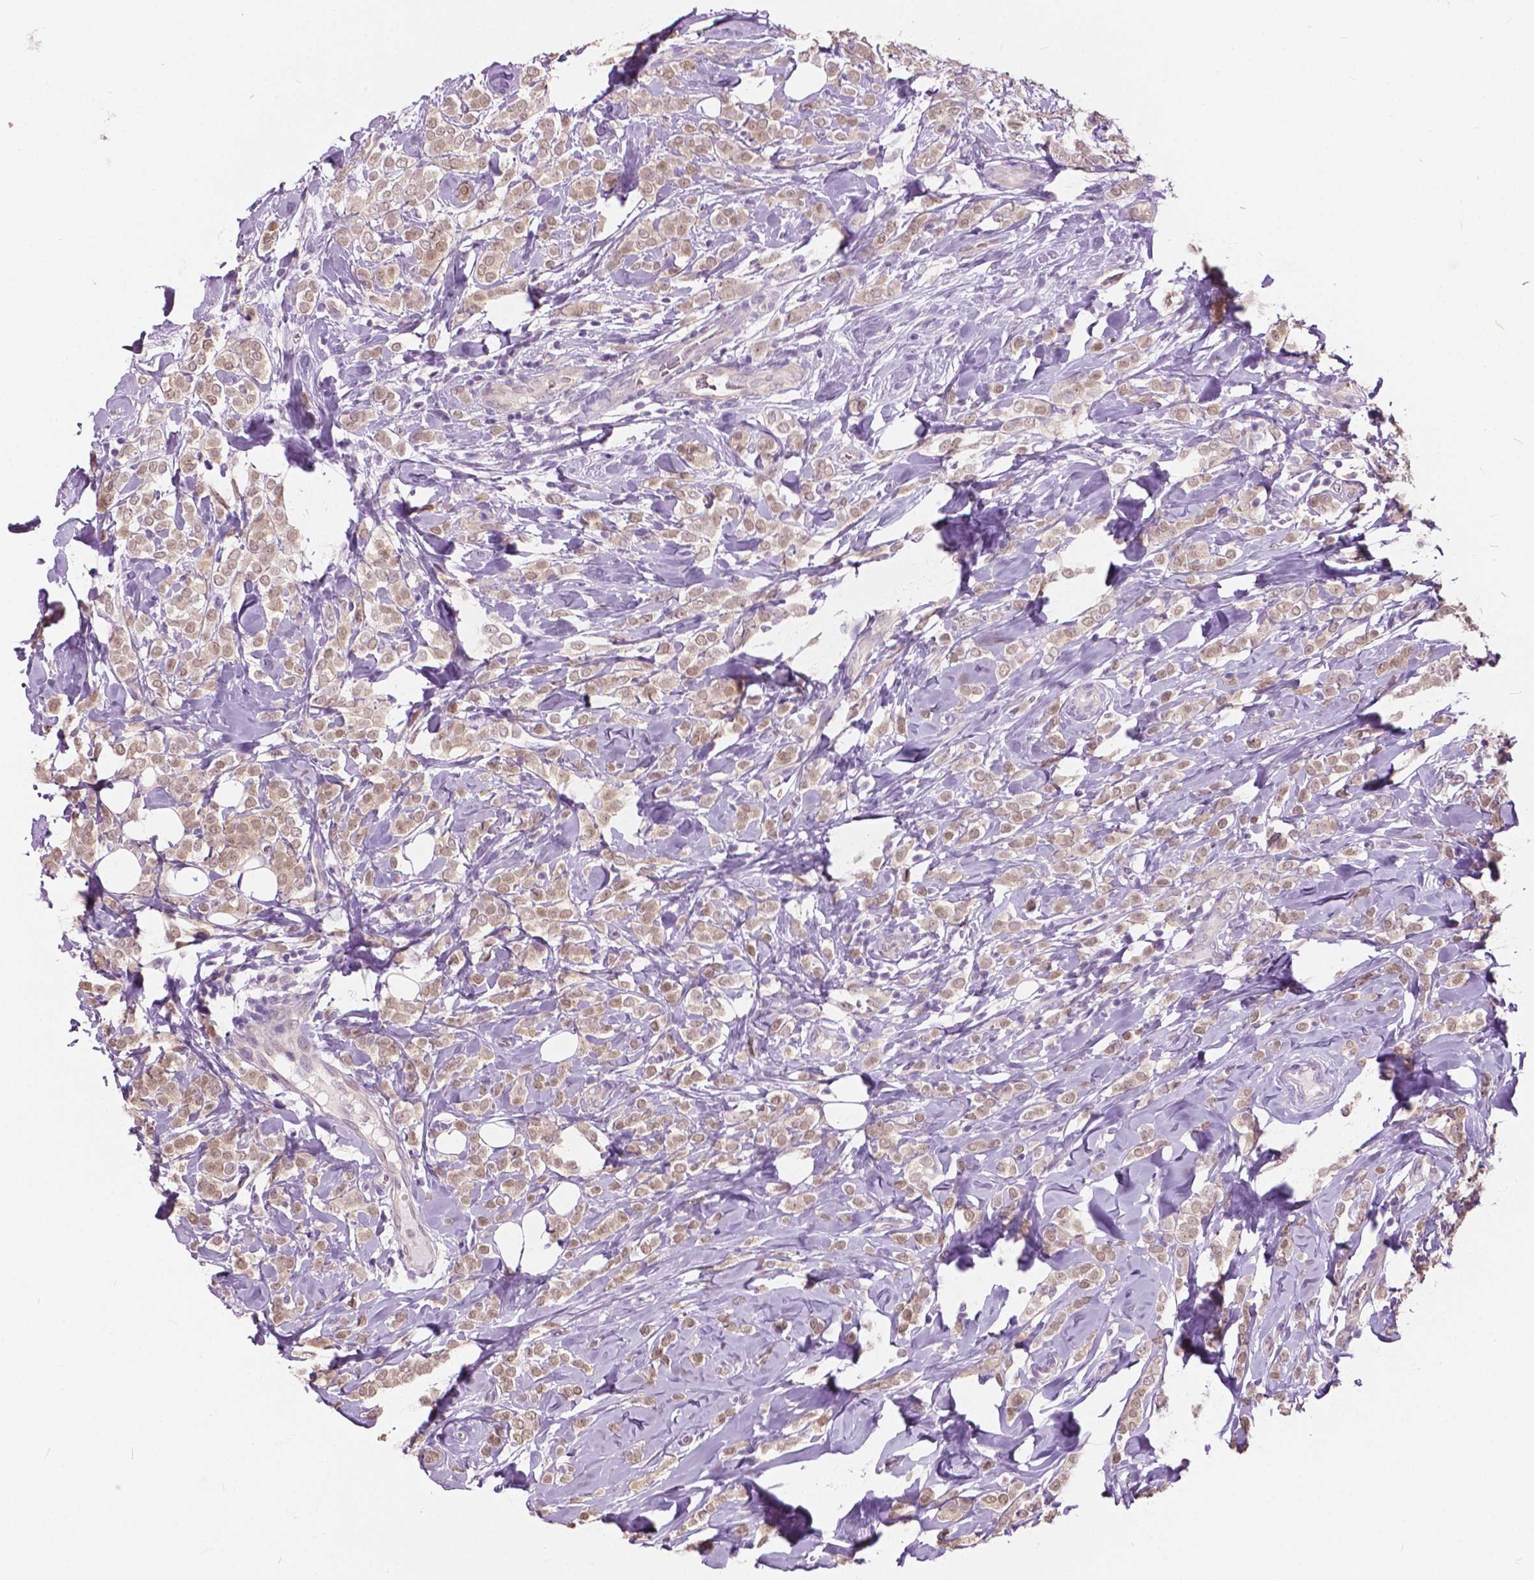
{"staining": {"intensity": "weak", "quantity": ">75%", "location": "cytoplasmic/membranous,nuclear"}, "tissue": "breast cancer", "cell_type": "Tumor cells", "image_type": "cancer", "snomed": [{"axis": "morphology", "description": "Lobular carcinoma"}, {"axis": "topography", "description": "Breast"}], "caption": "Tumor cells display weak cytoplasmic/membranous and nuclear expression in about >75% of cells in breast cancer.", "gene": "TKFC", "patient": {"sex": "female", "age": 49}}